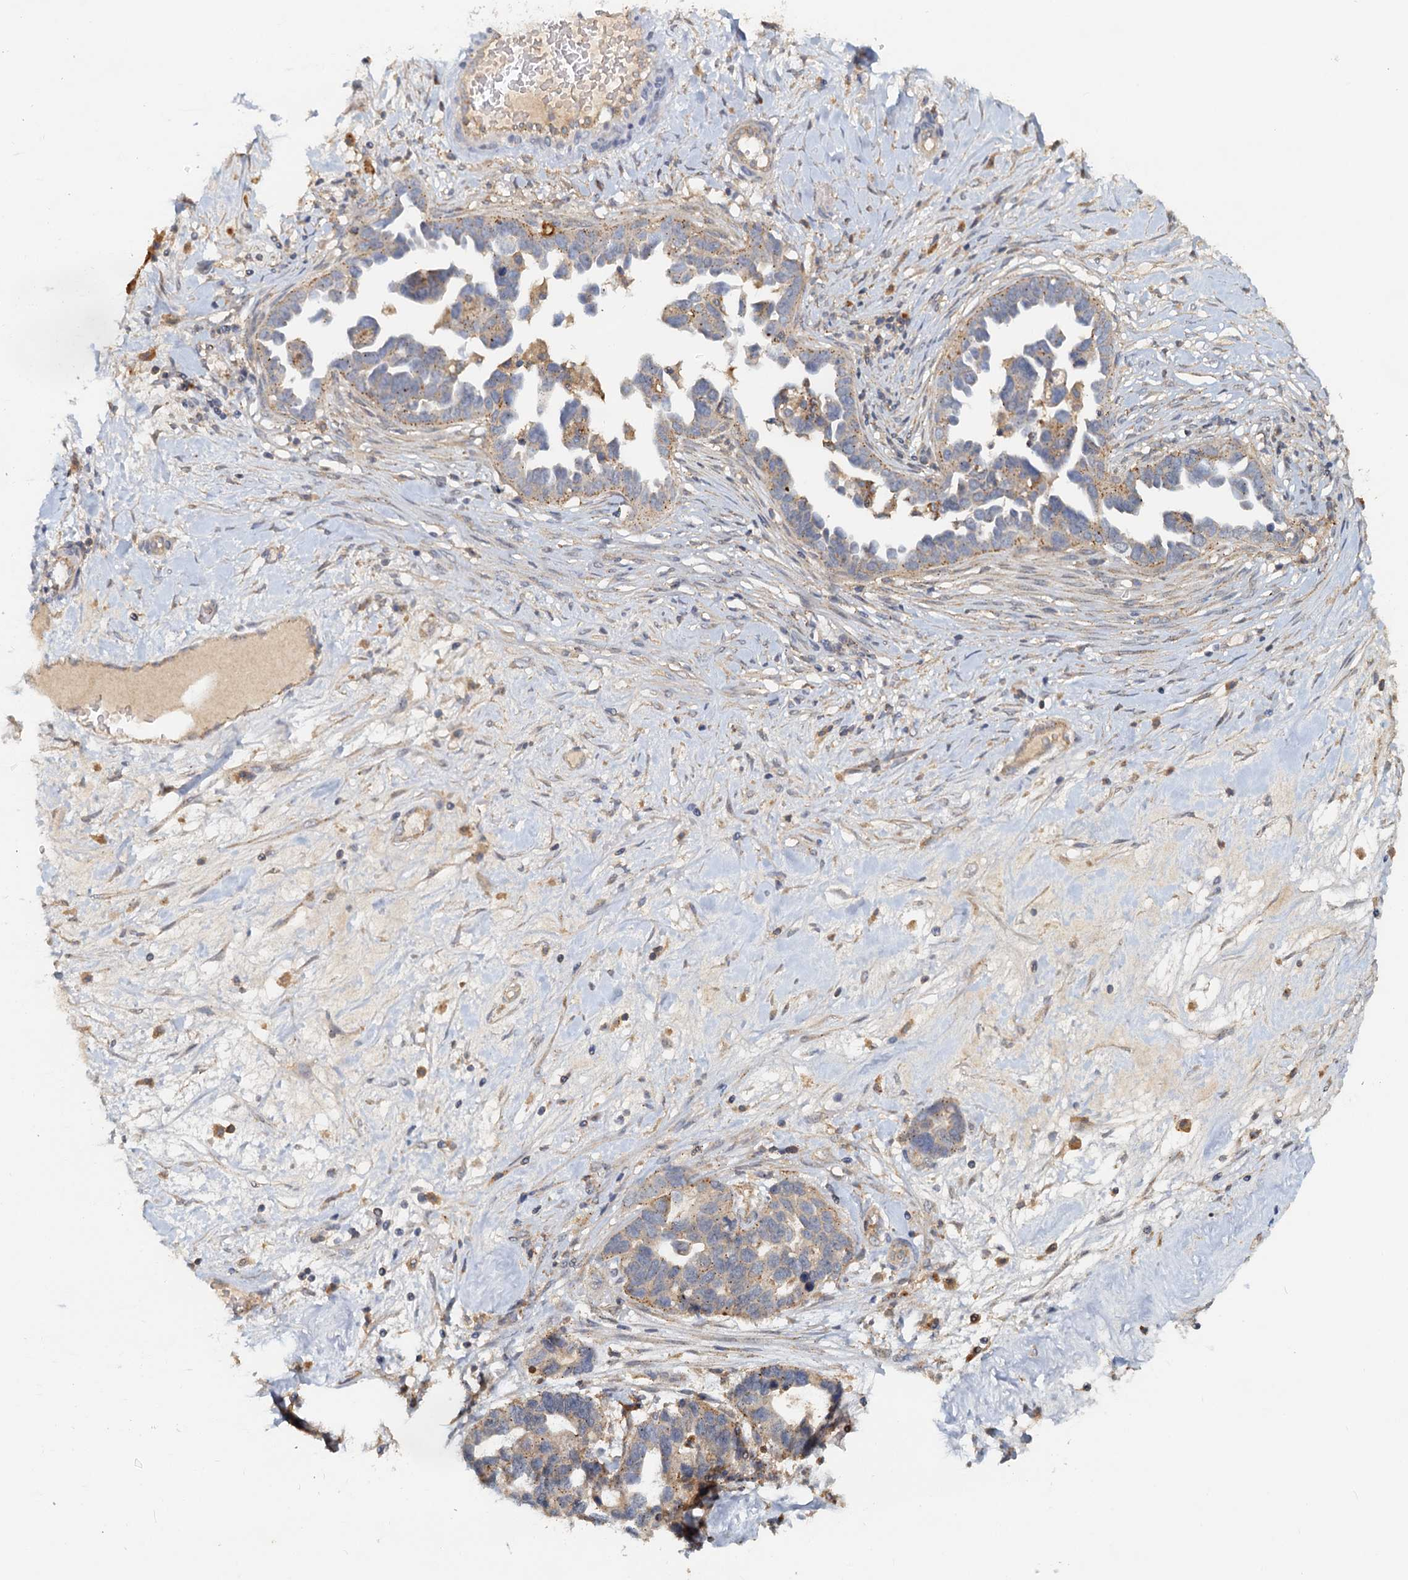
{"staining": {"intensity": "weak", "quantity": "25%-75%", "location": "cytoplasmic/membranous"}, "tissue": "ovarian cancer", "cell_type": "Tumor cells", "image_type": "cancer", "snomed": [{"axis": "morphology", "description": "Cystadenocarcinoma, serous, NOS"}, {"axis": "topography", "description": "Ovary"}], "caption": "Ovarian cancer (serous cystadenocarcinoma) tissue displays weak cytoplasmic/membranous staining in approximately 25%-75% of tumor cells", "gene": "TOLLIP", "patient": {"sex": "female", "age": 54}}